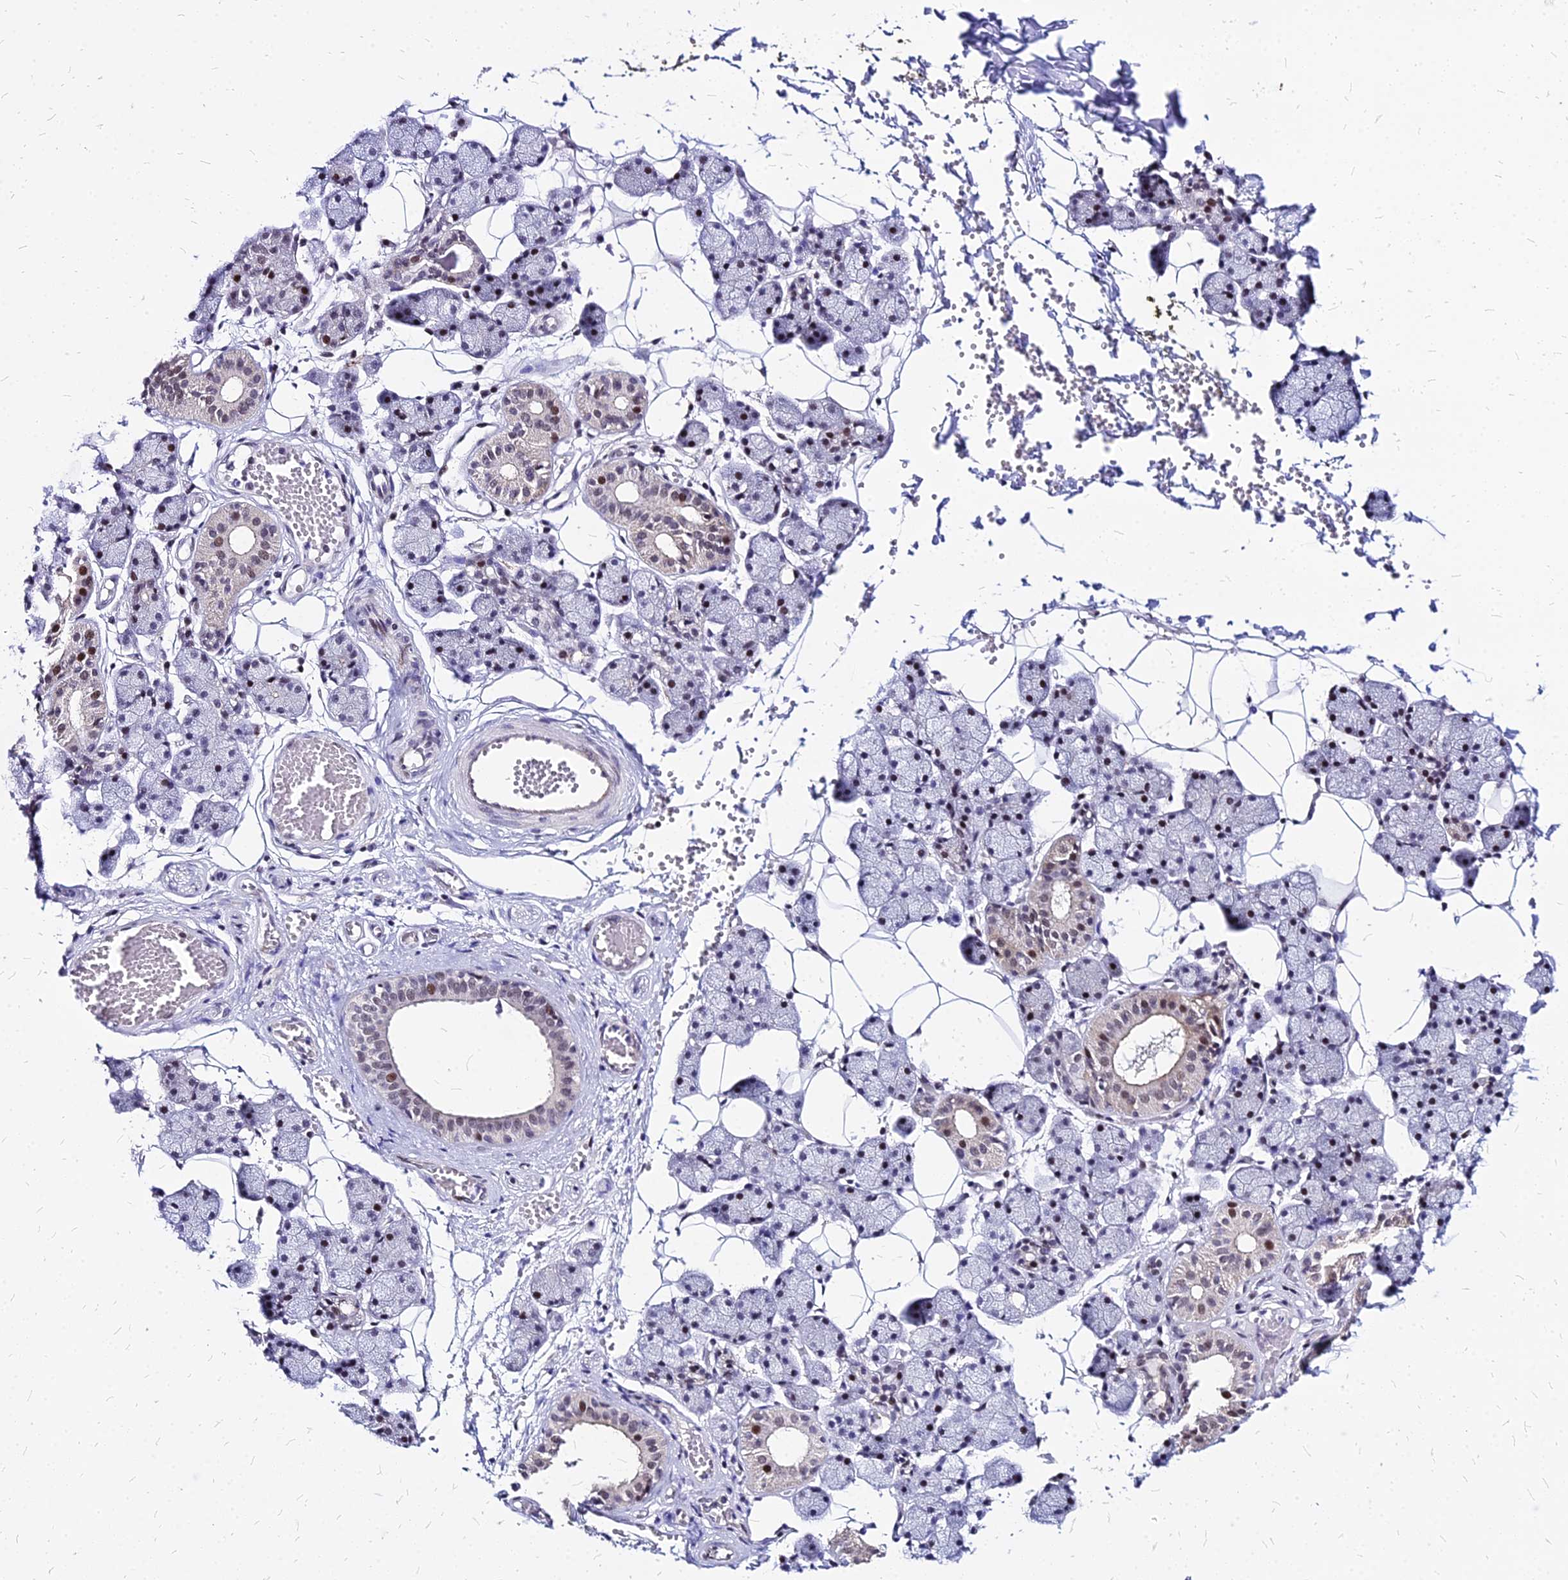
{"staining": {"intensity": "strong", "quantity": "<25%", "location": "nuclear"}, "tissue": "salivary gland", "cell_type": "Glandular cells", "image_type": "normal", "snomed": [{"axis": "morphology", "description": "Normal tissue, NOS"}, {"axis": "topography", "description": "Salivary gland"}], "caption": "Immunohistochemistry (IHC) of unremarkable human salivary gland displays medium levels of strong nuclear expression in about <25% of glandular cells.", "gene": "FDX2", "patient": {"sex": "female", "age": 33}}